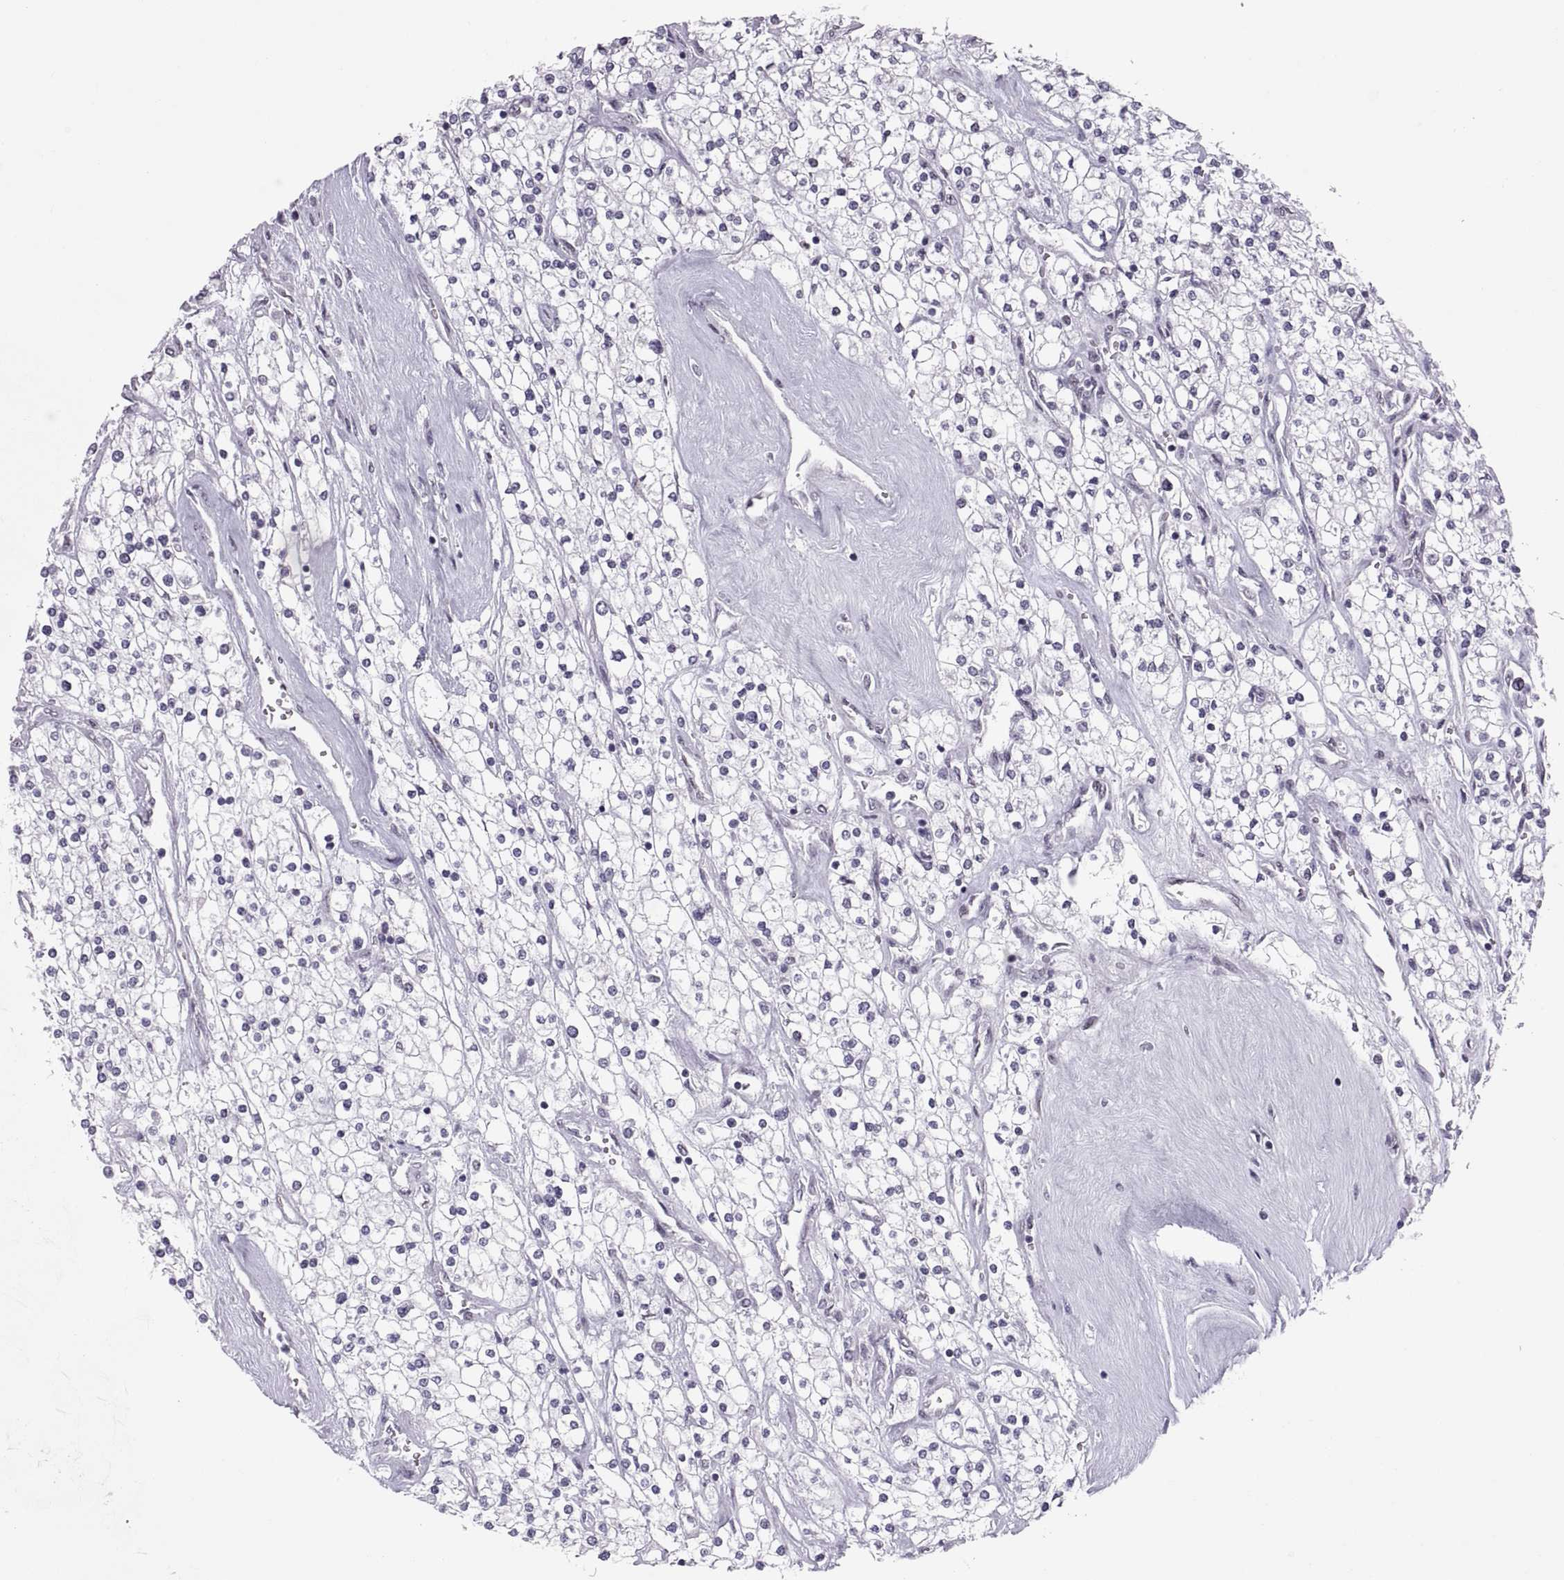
{"staining": {"intensity": "negative", "quantity": "none", "location": "none"}, "tissue": "renal cancer", "cell_type": "Tumor cells", "image_type": "cancer", "snomed": [{"axis": "morphology", "description": "Adenocarcinoma, NOS"}, {"axis": "topography", "description": "Kidney"}], "caption": "An image of renal cancer (adenocarcinoma) stained for a protein shows no brown staining in tumor cells.", "gene": "KRT77", "patient": {"sex": "male", "age": 80}}